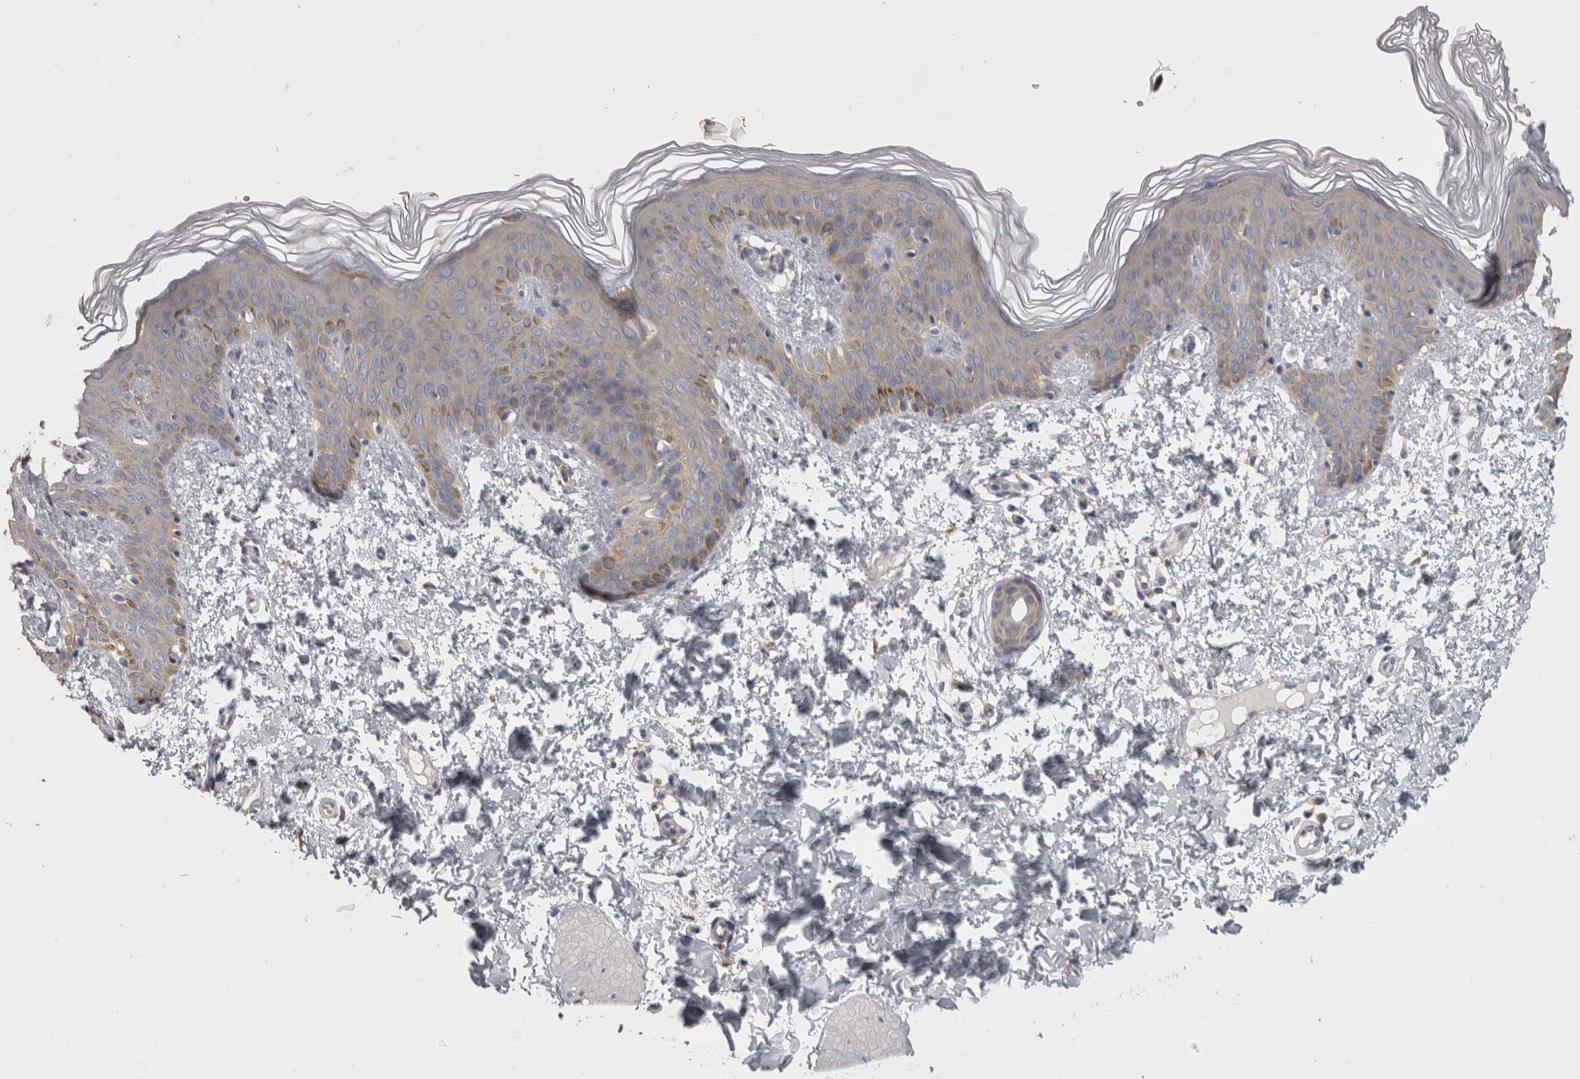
{"staining": {"intensity": "negative", "quantity": "none", "location": "none"}, "tissue": "skin", "cell_type": "Fibroblasts", "image_type": "normal", "snomed": [{"axis": "morphology", "description": "Normal tissue, NOS"}, {"axis": "morphology", "description": "Neoplasm, benign, NOS"}, {"axis": "topography", "description": "Skin"}, {"axis": "topography", "description": "Soft tissue"}], "caption": "This is a micrograph of IHC staining of benign skin, which shows no positivity in fibroblasts.", "gene": "PRKCI", "patient": {"sex": "male", "age": 26}}